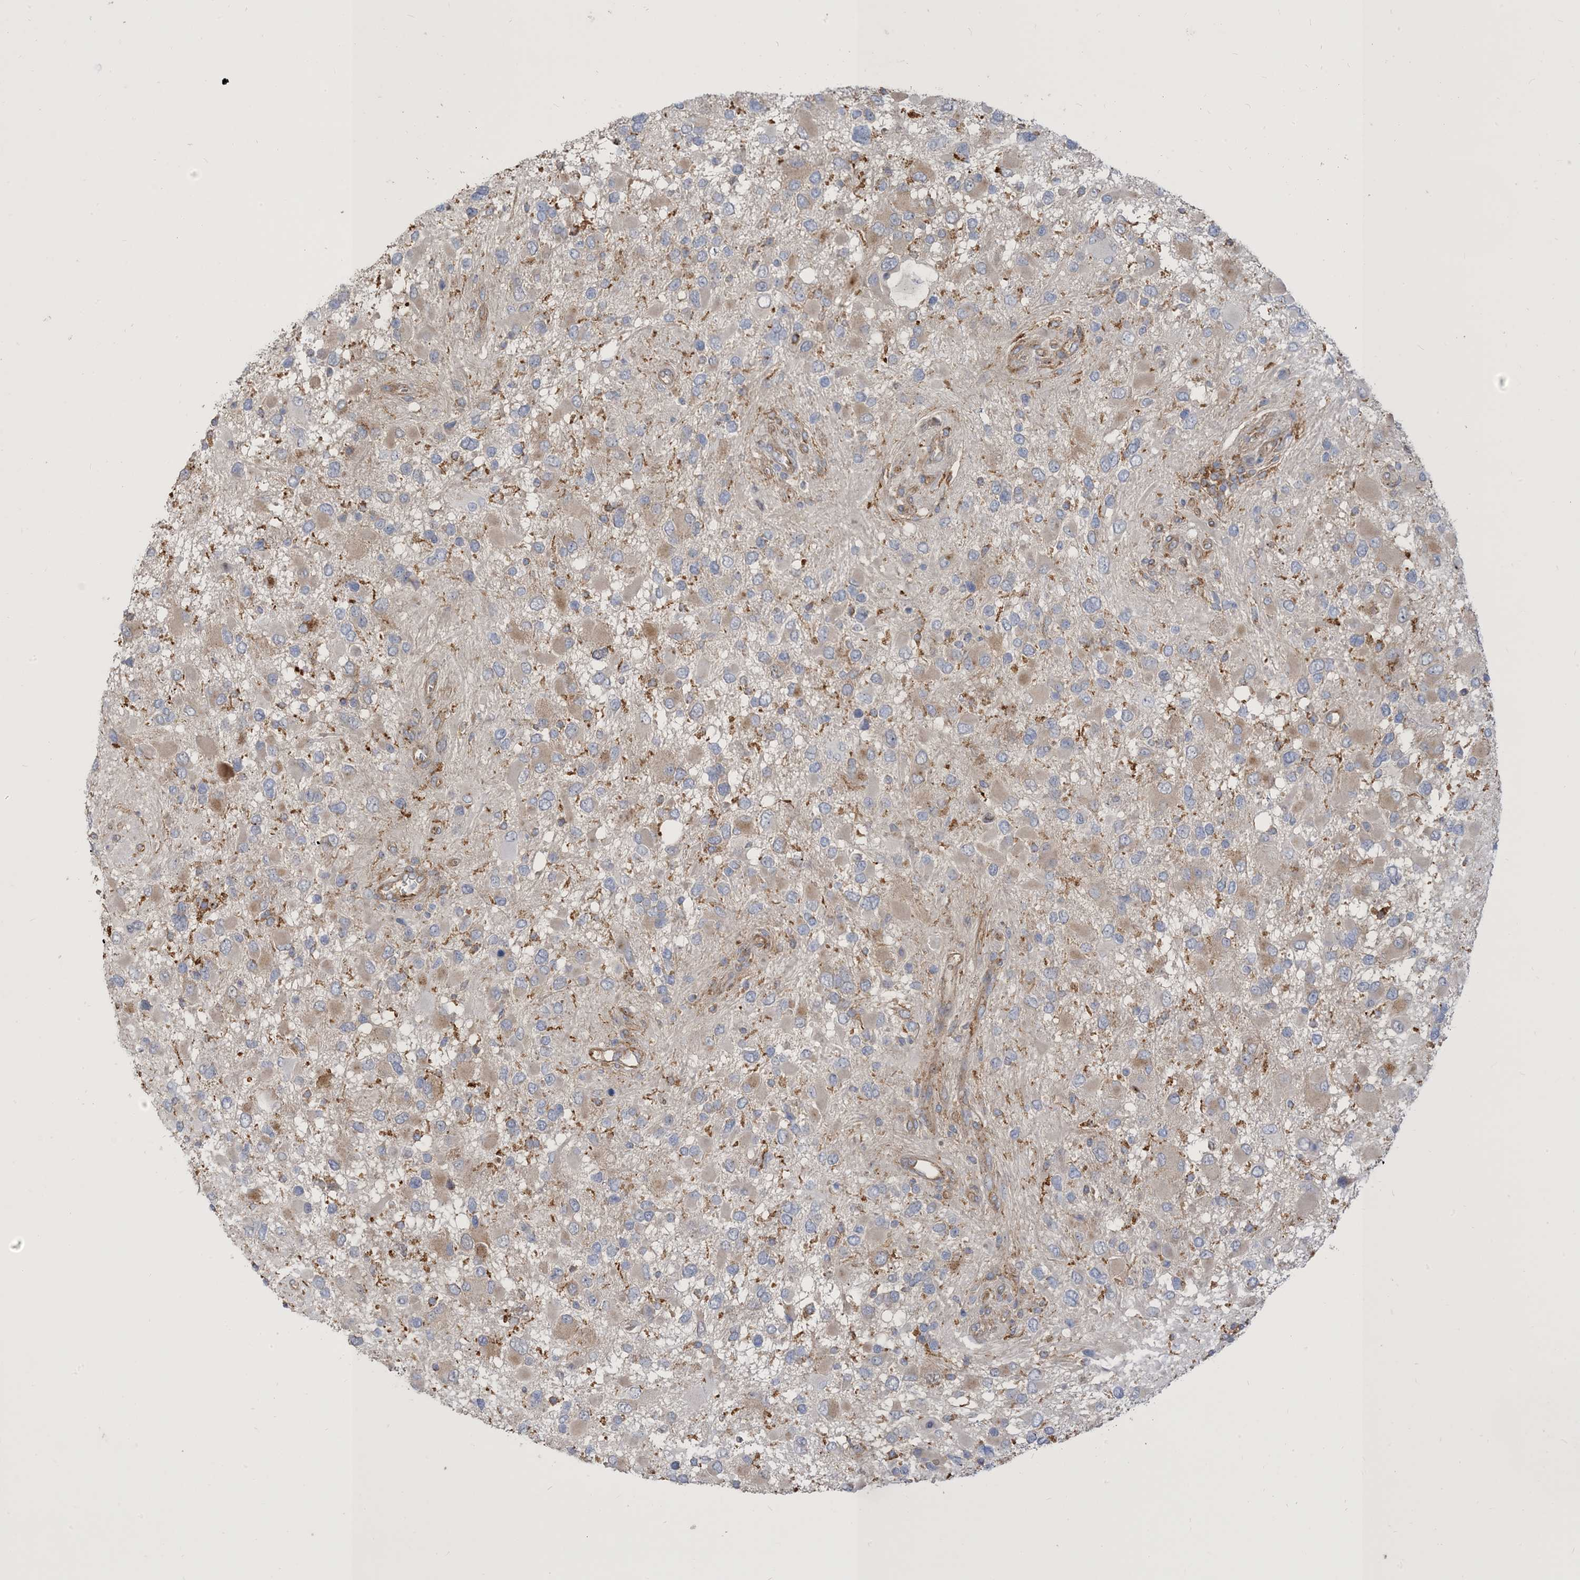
{"staining": {"intensity": "weak", "quantity": "<25%", "location": "cytoplasmic/membranous"}, "tissue": "glioma", "cell_type": "Tumor cells", "image_type": "cancer", "snomed": [{"axis": "morphology", "description": "Glioma, malignant, High grade"}, {"axis": "topography", "description": "Brain"}], "caption": "A micrograph of glioma stained for a protein reveals no brown staining in tumor cells. The staining was performed using DAB to visualize the protein expression in brown, while the nuclei were stained in blue with hematoxylin (Magnification: 20x).", "gene": "PEAR1", "patient": {"sex": "male", "age": 53}}